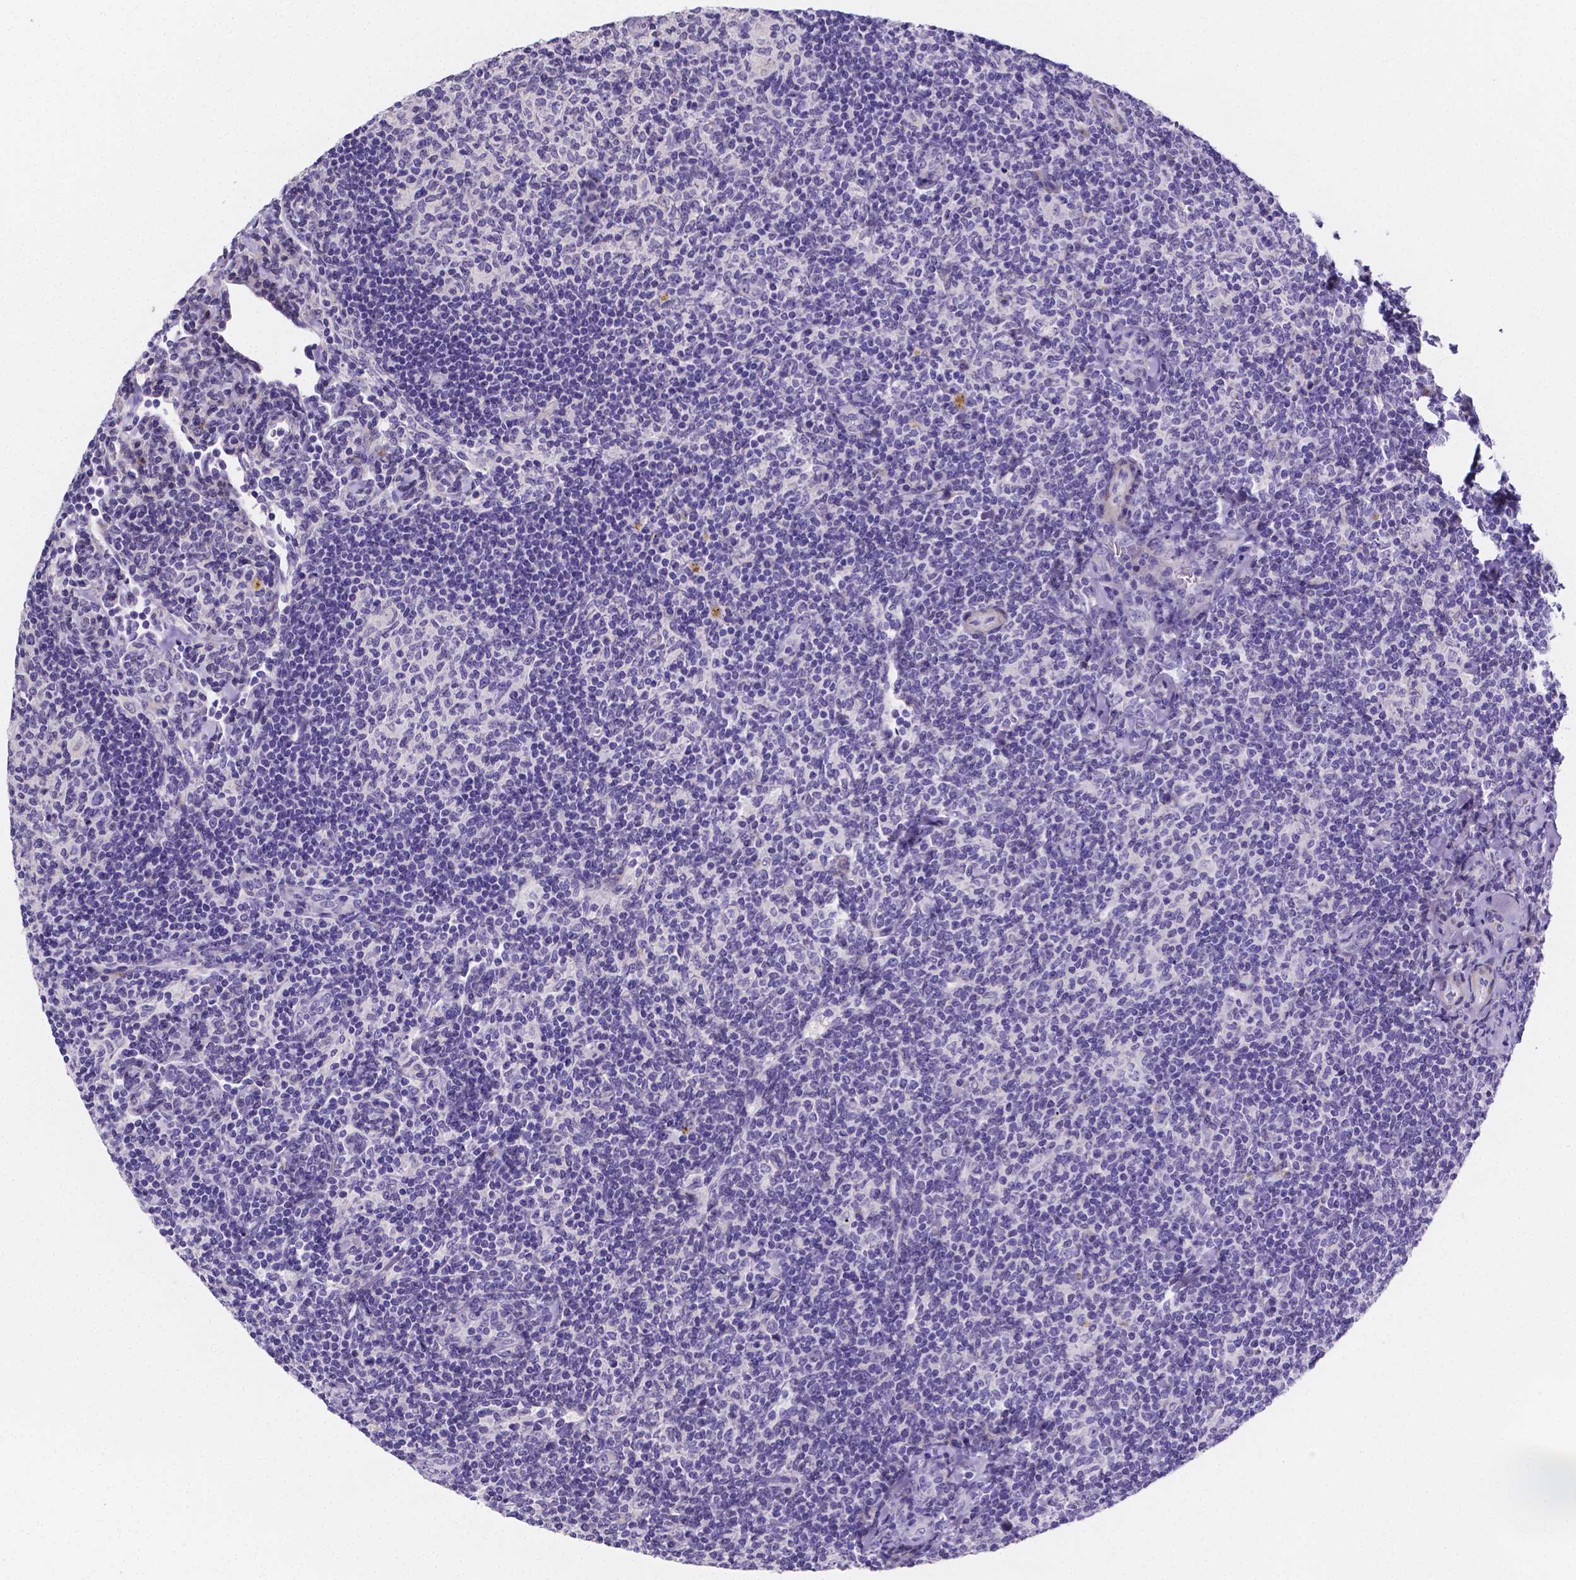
{"staining": {"intensity": "negative", "quantity": "none", "location": "none"}, "tissue": "lymphoma", "cell_type": "Tumor cells", "image_type": "cancer", "snomed": [{"axis": "morphology", "description": "Malignant lymphoma, non-Hodgkin's type, Low grade"}, {"axis": "topography", "description": "Lymph node"}], "caption": "This photomicrograph is of lymphoma stained with immunohistochemistry (IHC) to label a protein in brown with the nuclei are counter-stained blue. There is no staining in tumor cells. Brightfield microscopy of IHC stained with DAB (3,3'-diaminobenzidine) (brown) and hematoxylin (blue), captured at high magnification.", "gene": "NRGN", "patient": {"sex": "female", "age": 56}}